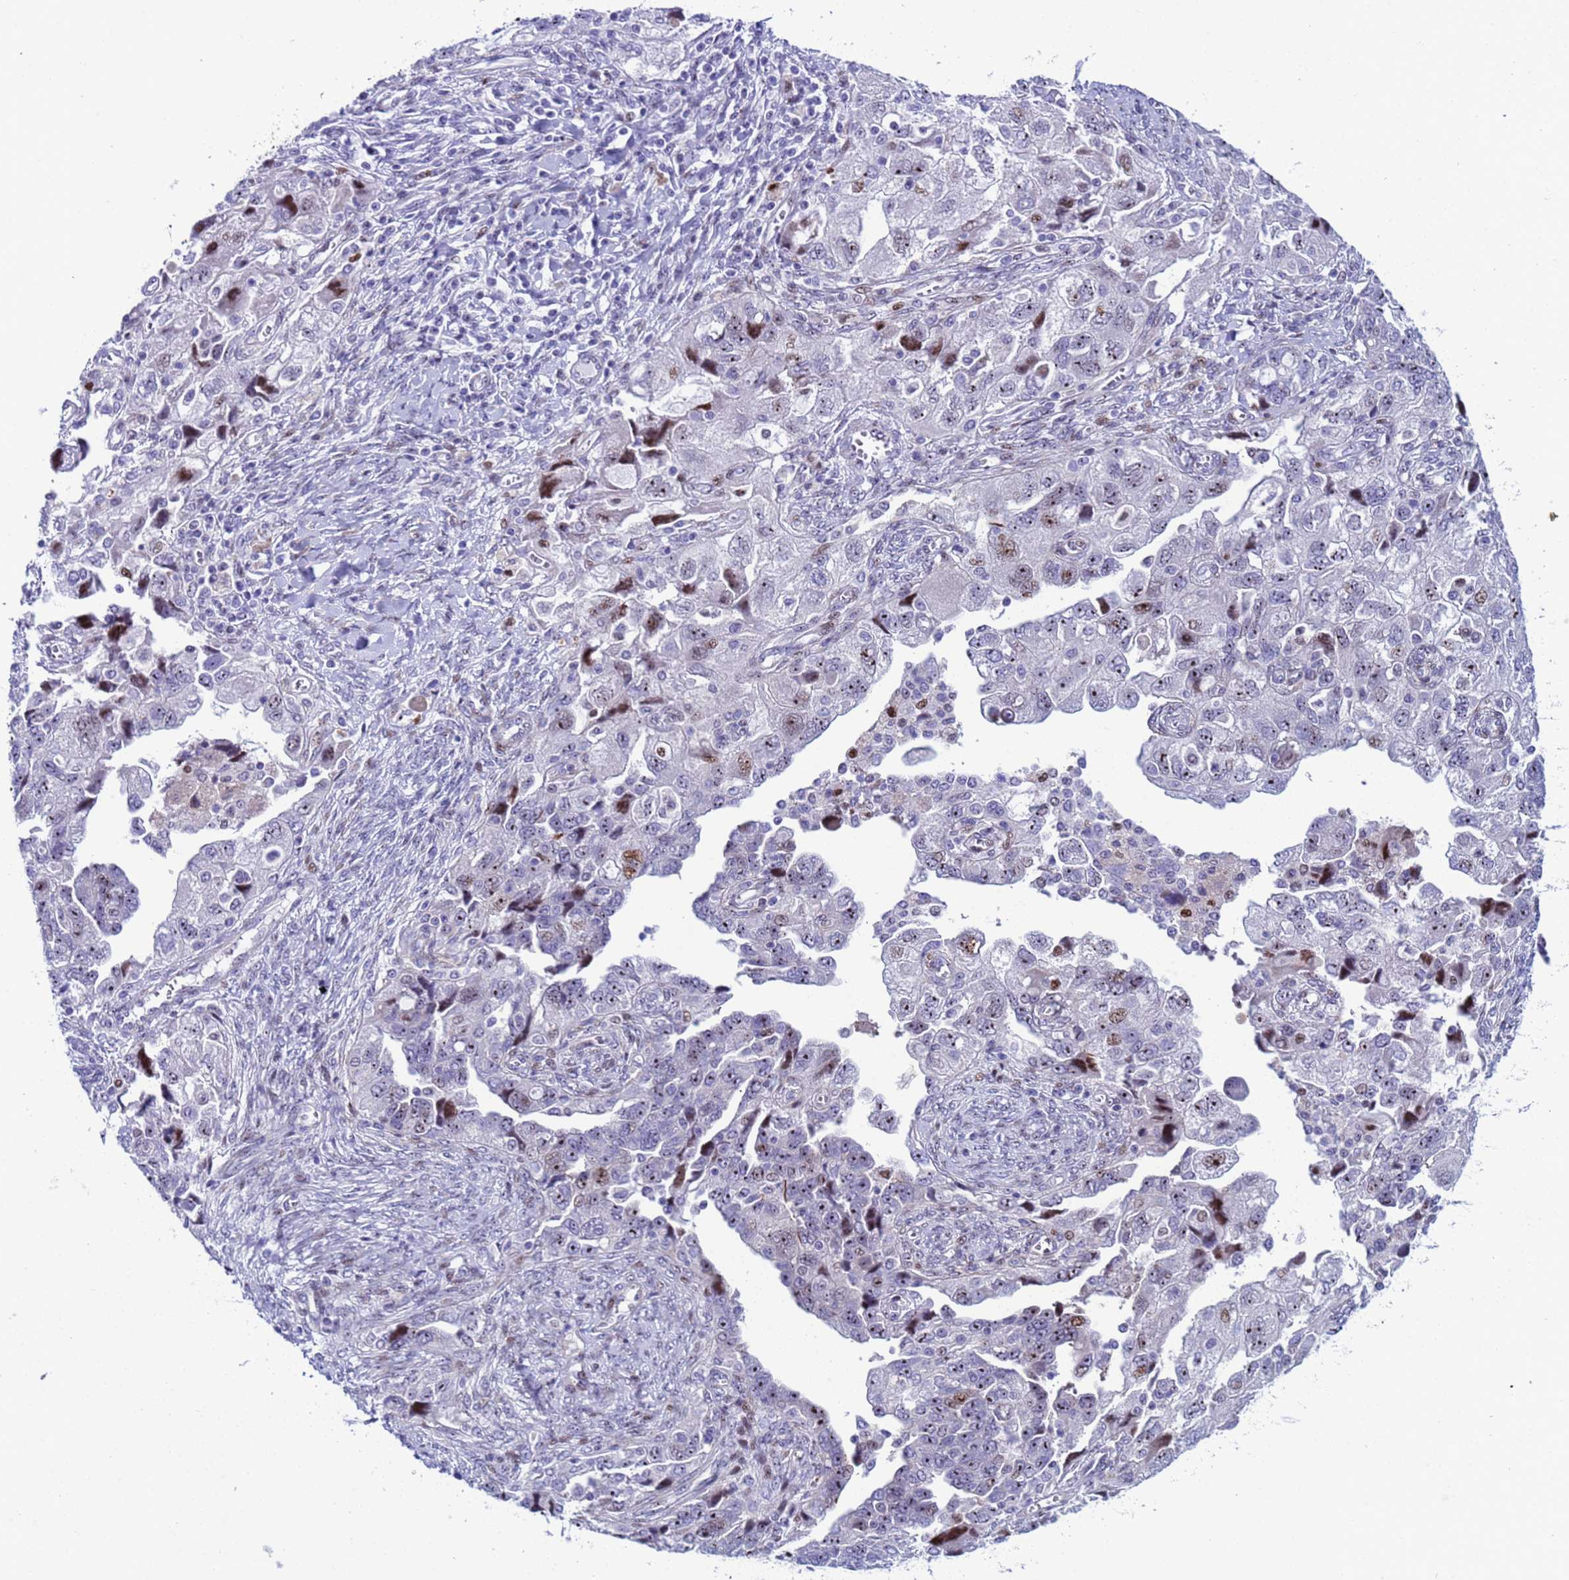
{"staining": {"intensity": "moderate", "quantity": "<25%", "location": "nuclear"}, "tissue": "ovarian cancer", "cell_type": "Tumor cells", "image_type": "cancer", "snomed": [{"axis": "morphology", "description": "Carcinoma, NOS"}, {"axis": "morphology", "description": "Cystadenocarcinoma, serous, NOS"}, {"axis": "topography", "description": "Ovary"}], "caption": "Human ovarian cancer (serous cystadenocarcinoma) stained for a protein (brown) demonstrates moderate nuclear positive positivity in approximately <25% of tumor cells.", "gene": "POP5", "patient": {"sex": "female", "age": 69}}